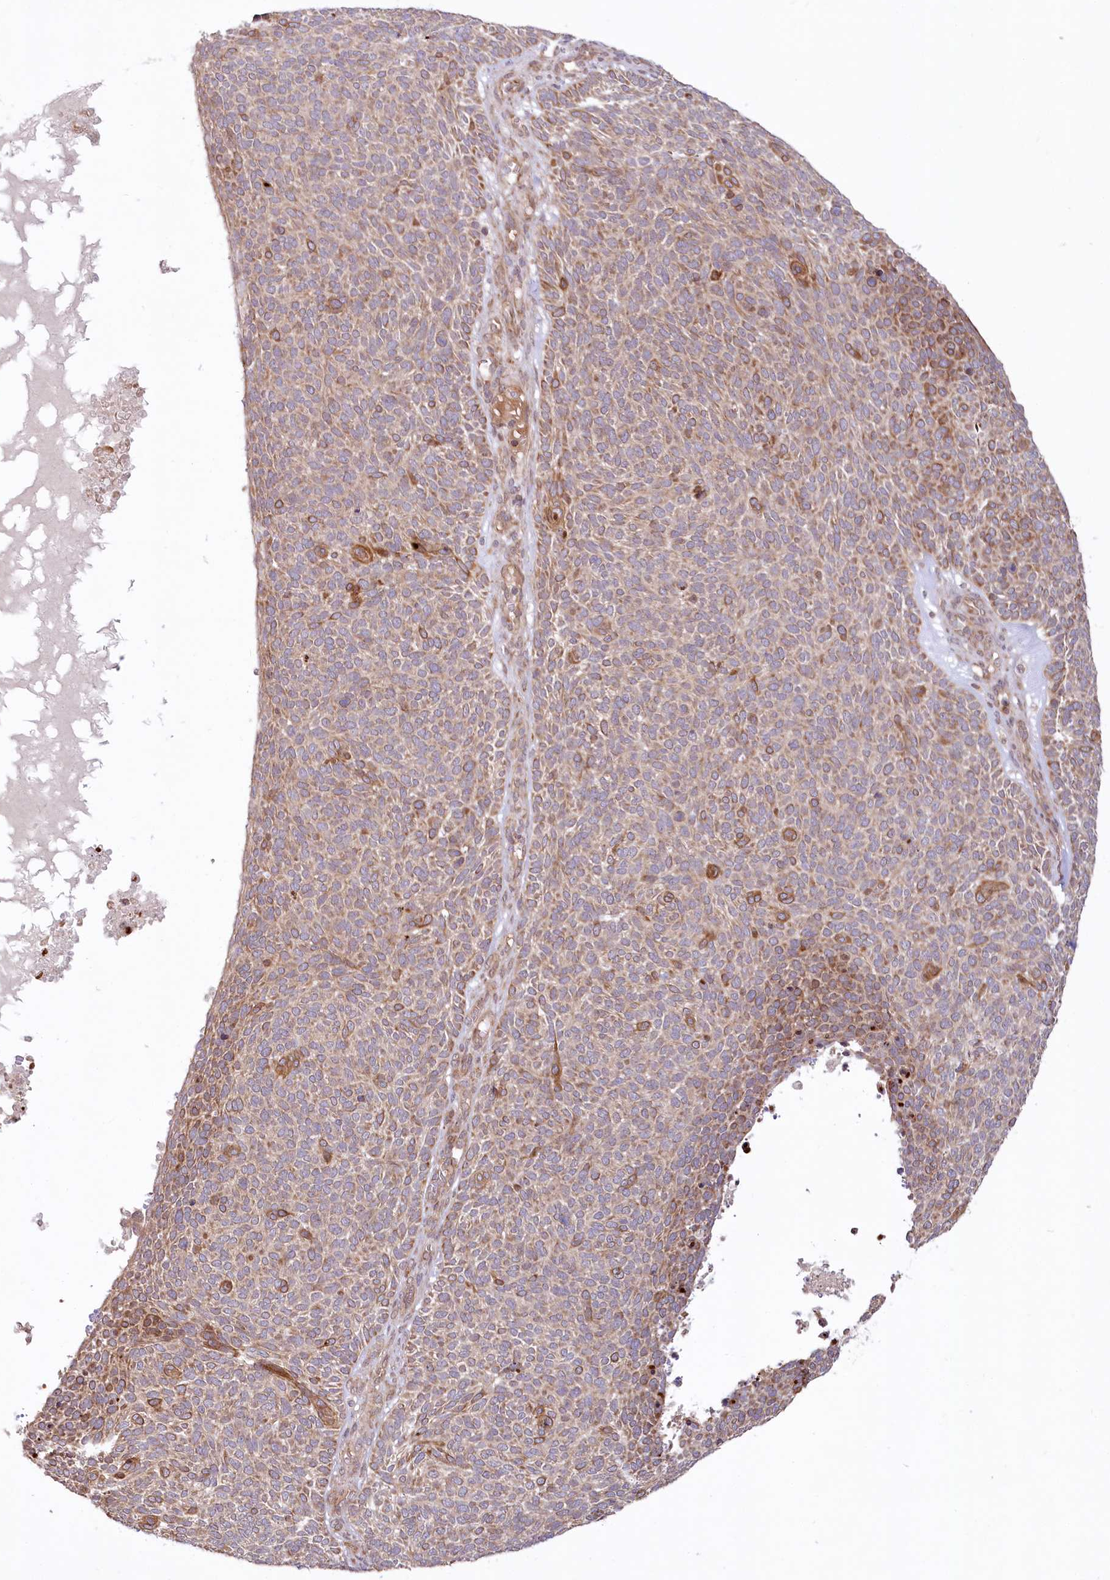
{"staining": {"intensity": "moderate", "quantity": "25%-75%", "location": "cytoplasmic/membranous"}, "tissue": "skin cancer", "cell_type": "Tumor cells", "image_type": "cancer", "snomed": [{"axis": "morphology", "description": "Squamous cell carcinoma, NOS"}, {"axis": "topography", "description": "Skin"}], "caption": "Brown immunohistochemical staining in skin cancer demonstrates moderate cytoplasmic/membranous positivity in about 25%-75% of tumor cells.", "gene": "CEP70", "patient": {"sex": "female", "age": 90}}